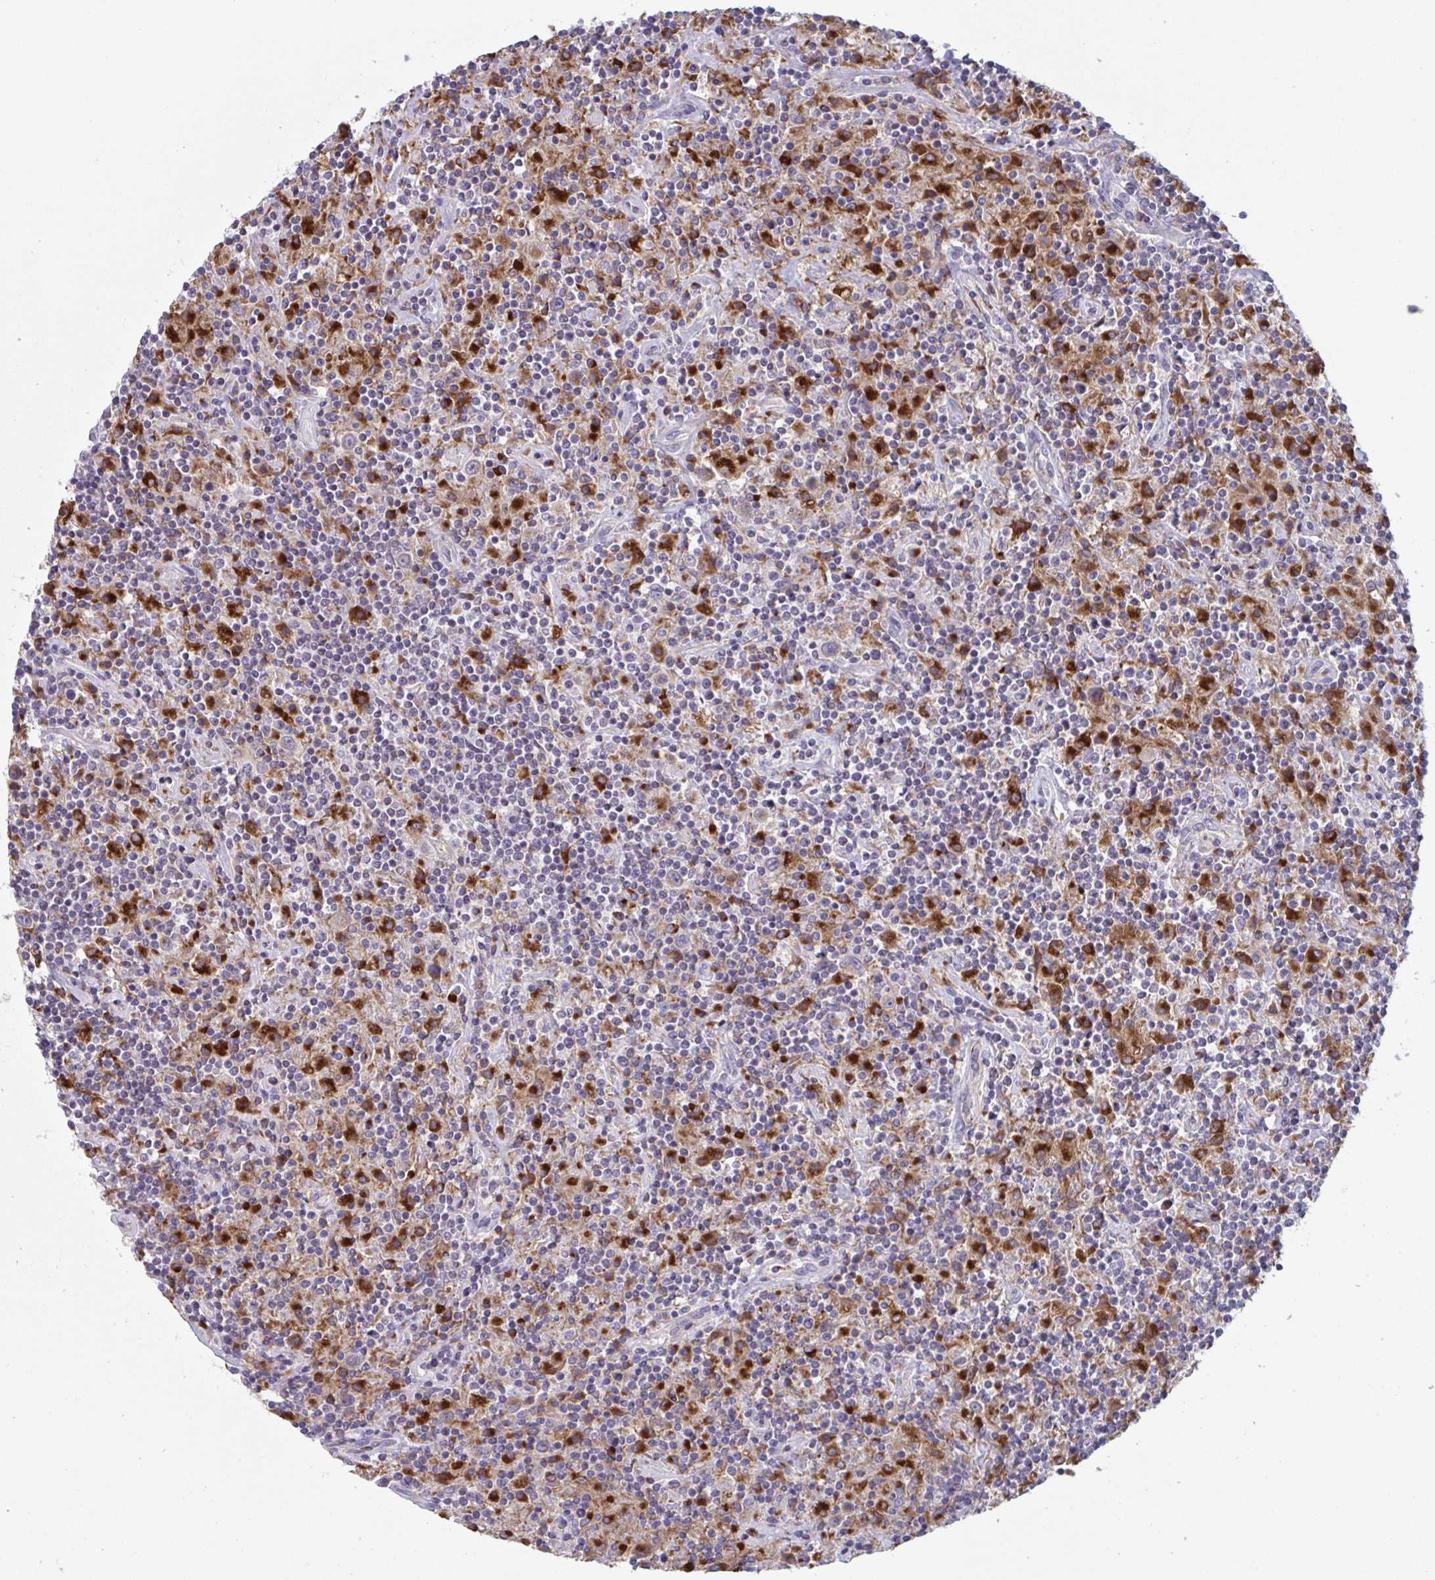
{"staining": {"intensity": "weak", "quantity": "<25%", "location": "cytoplasmic/membranous"}, "tissue": "lymphoma", "cell_type": "Tumor cells", "image_type": "cancer", "snomed": [{"axis": "morphology", "description": "Hodgkin's disease, NOS"}, {"axis": "topography", "description": "Lymph node"}], "caption": "IHC histopathology image of neoplastic tissue: lymphoma stained with DAB reveals no significant protein expression in tumor cells. (Brightfield microscopy of DAB (3,3'-diaminobenzidine) immunohistochemistry (IHC) at high magnification).", "gene": "NIPSNAP1", "patient": {"sex": "male", "age": 70}}